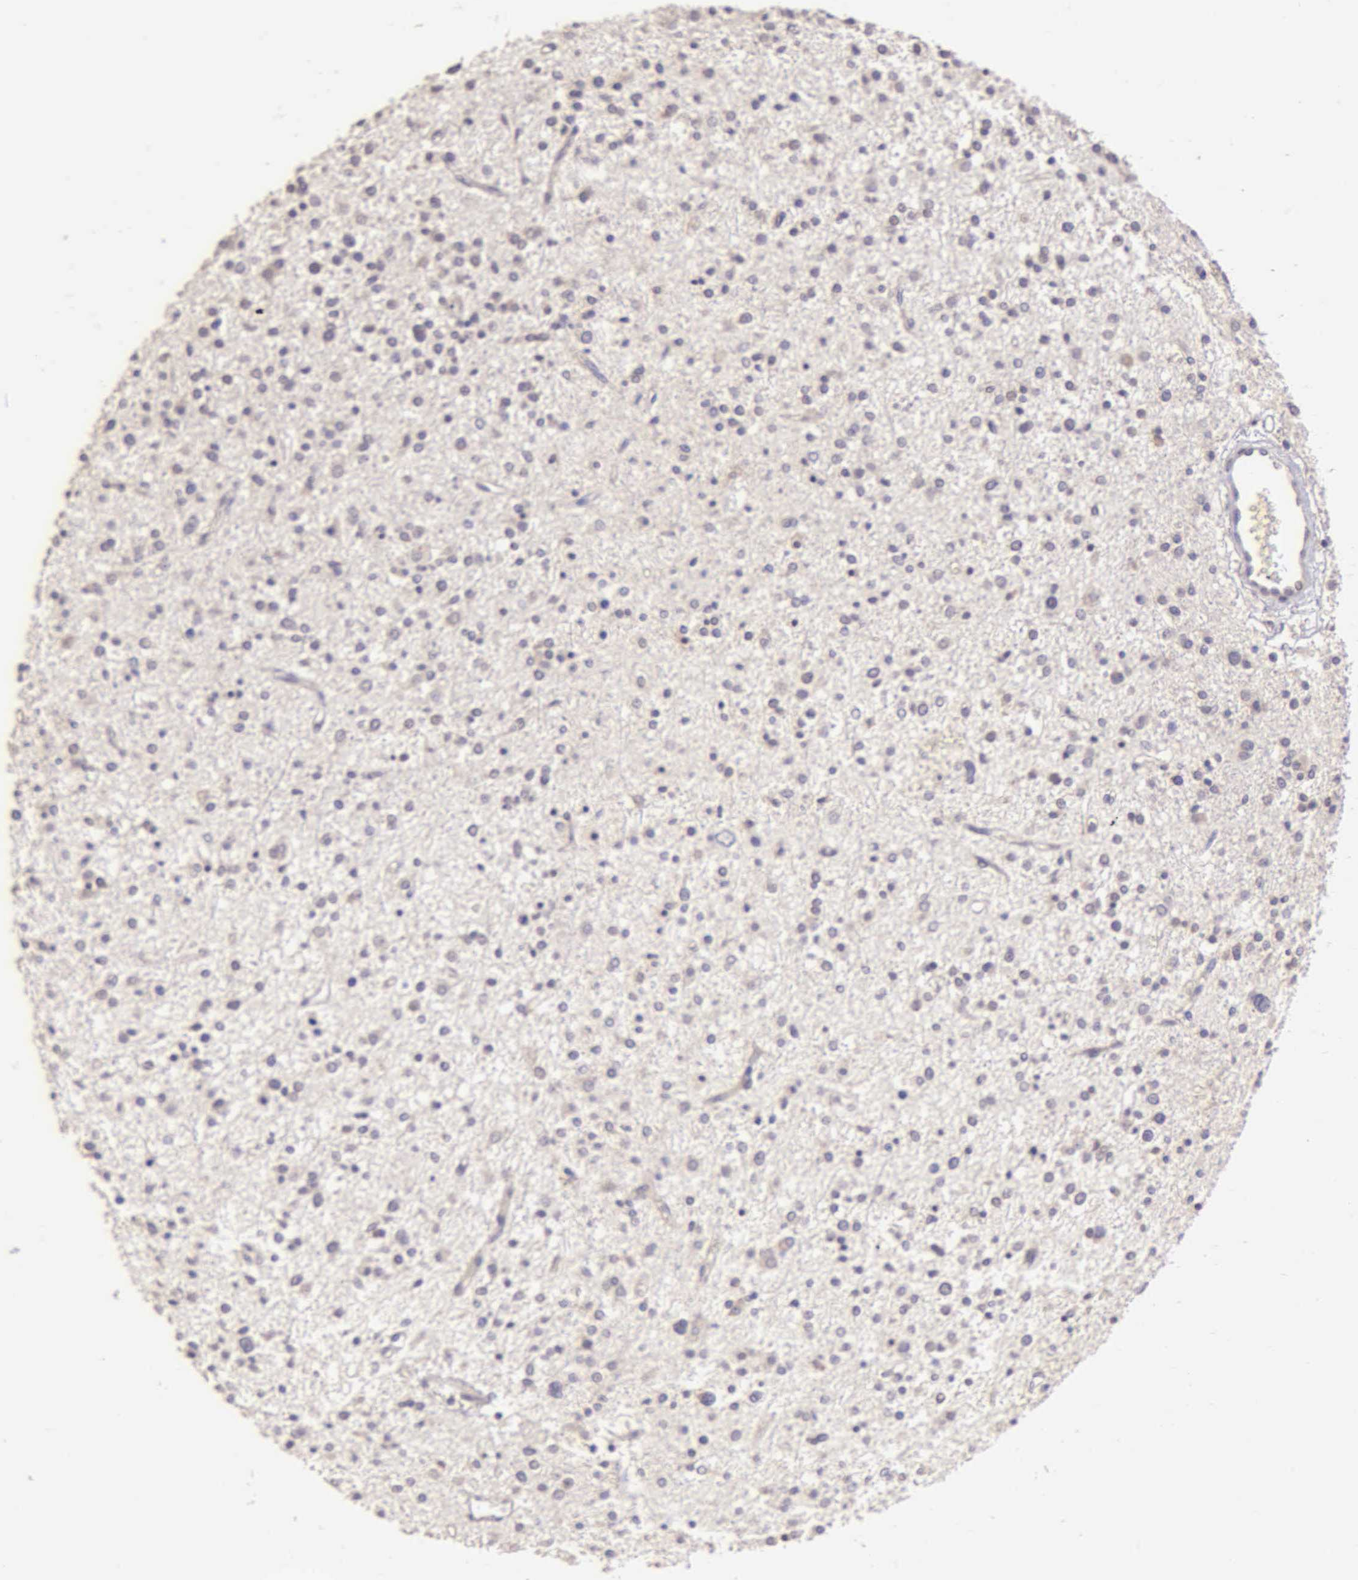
{"staining": {"intensity": "negative", "quantity": "none", "location": "none"}, "tissue": "glioma", "cell_type": "Tumor cells", "image_type": "cancer", "snomed": [{"axis": "morphology", "description": "Glioma, malignant, Low grade"}, {"axis": "topography", "description": "Brain"}], "caption": "A micrograph of malignant low-grade glioma stained for a protein exhibits no brown staining in tumor cells.", "gene": "ESR1", "patient": {"sex": "female", "age": 36}}